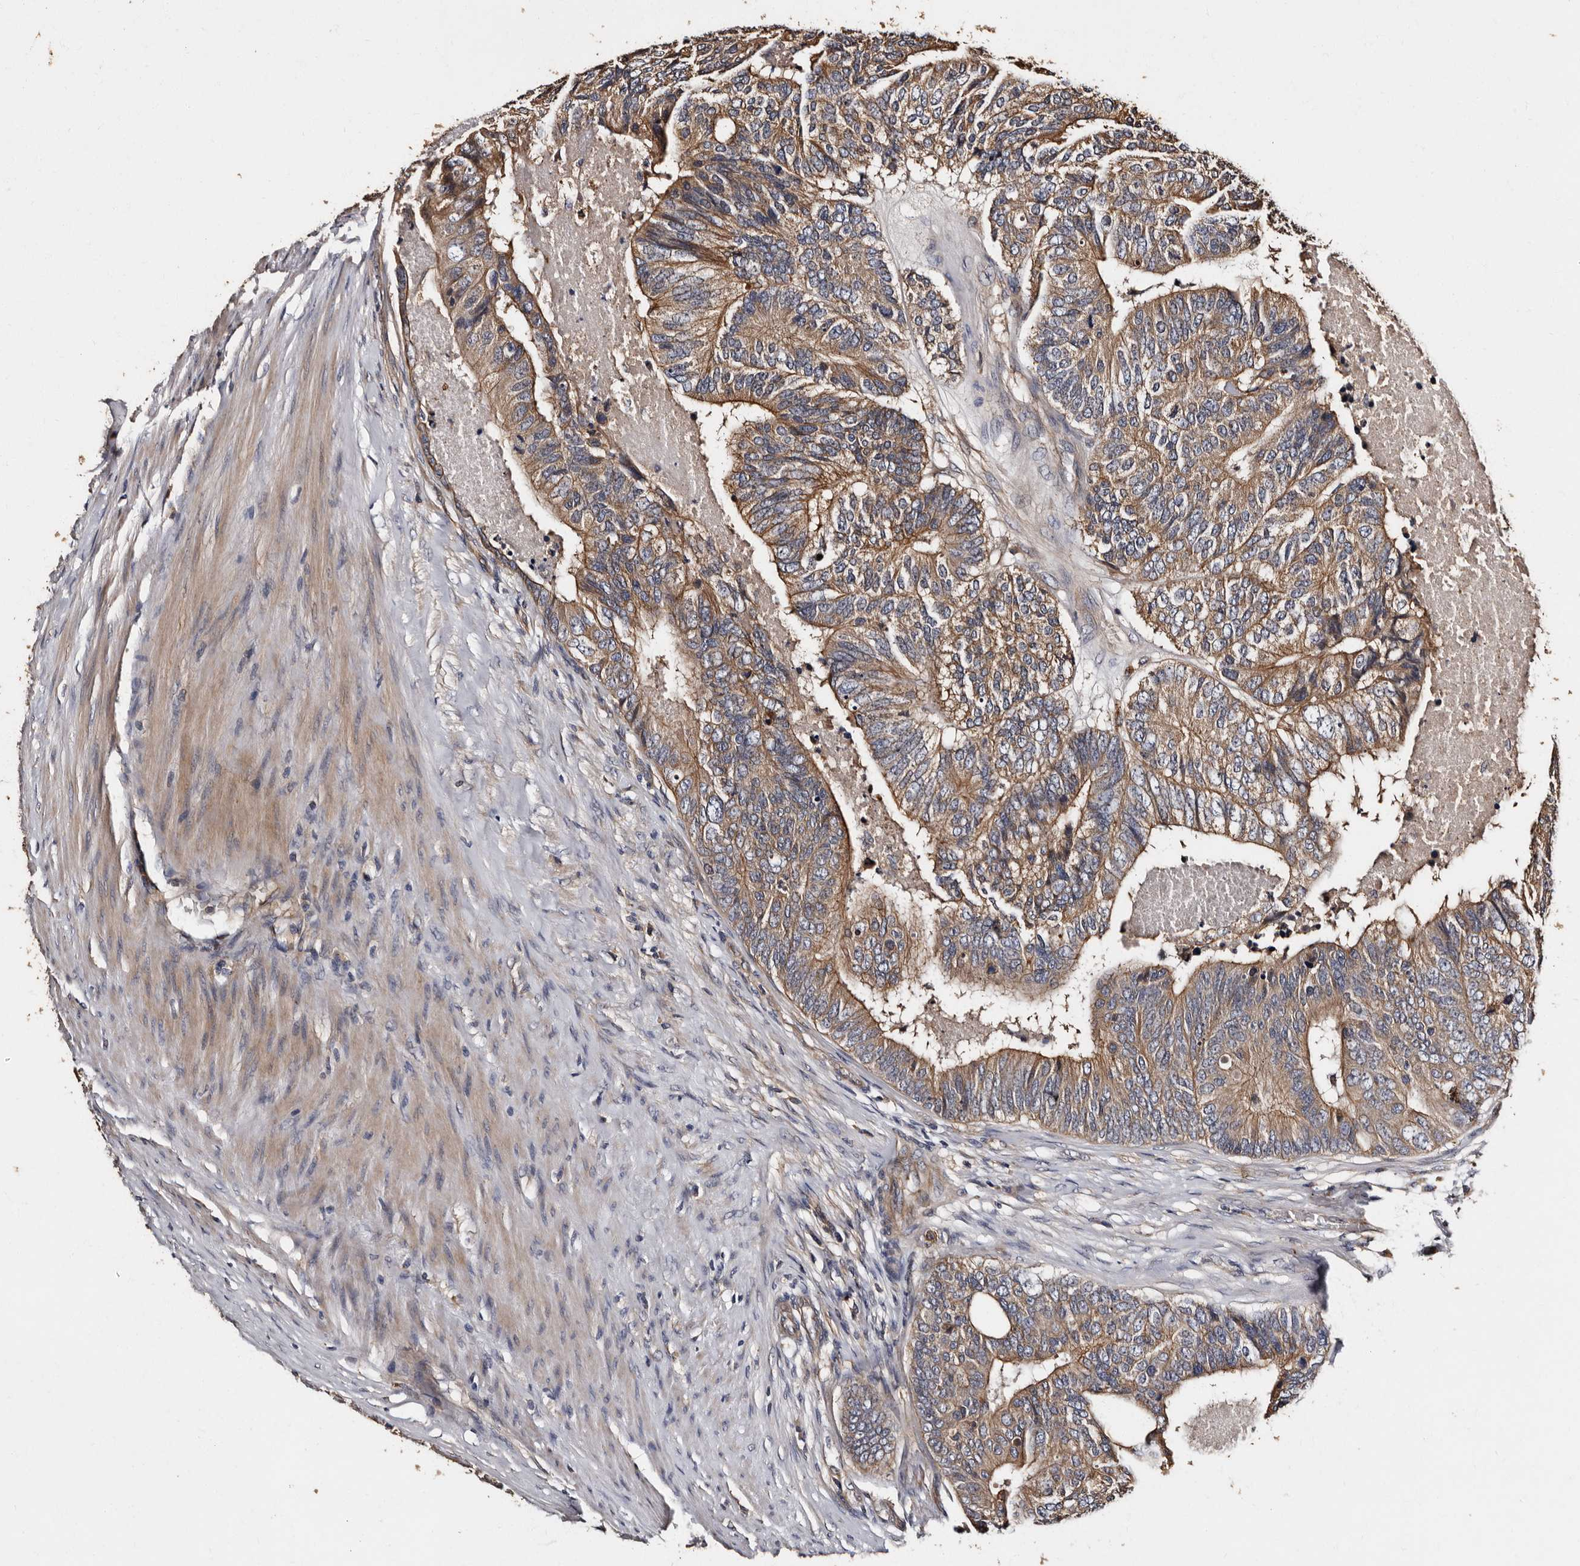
{"staining": {"intensity": "moderate", "quantity": ">75%", "location": "cytoplasmic/membranous"}, "tissue": "colorectal cancer", "cell_type": "Tumor cells", "image_type": "cancer", "snomed": [{"axis": "morphology", "description": "Adenocarcinoma, NOS"}, {"axis": "topography", "description": "Colon"}], "caption": "Colorectal cancer (adenocarcinoma) tissue reveals moderate cytoplasmic/membranous staining in approximately >75% of tumor cells The staining was performed using DAB (3,3'-diaminobenzidine), with brown indicating positive protein expression. Nuclei are stained blue with hematoxylin.", "gene": "ADCK5", "patient": {"sex": "female", "age": 67}}